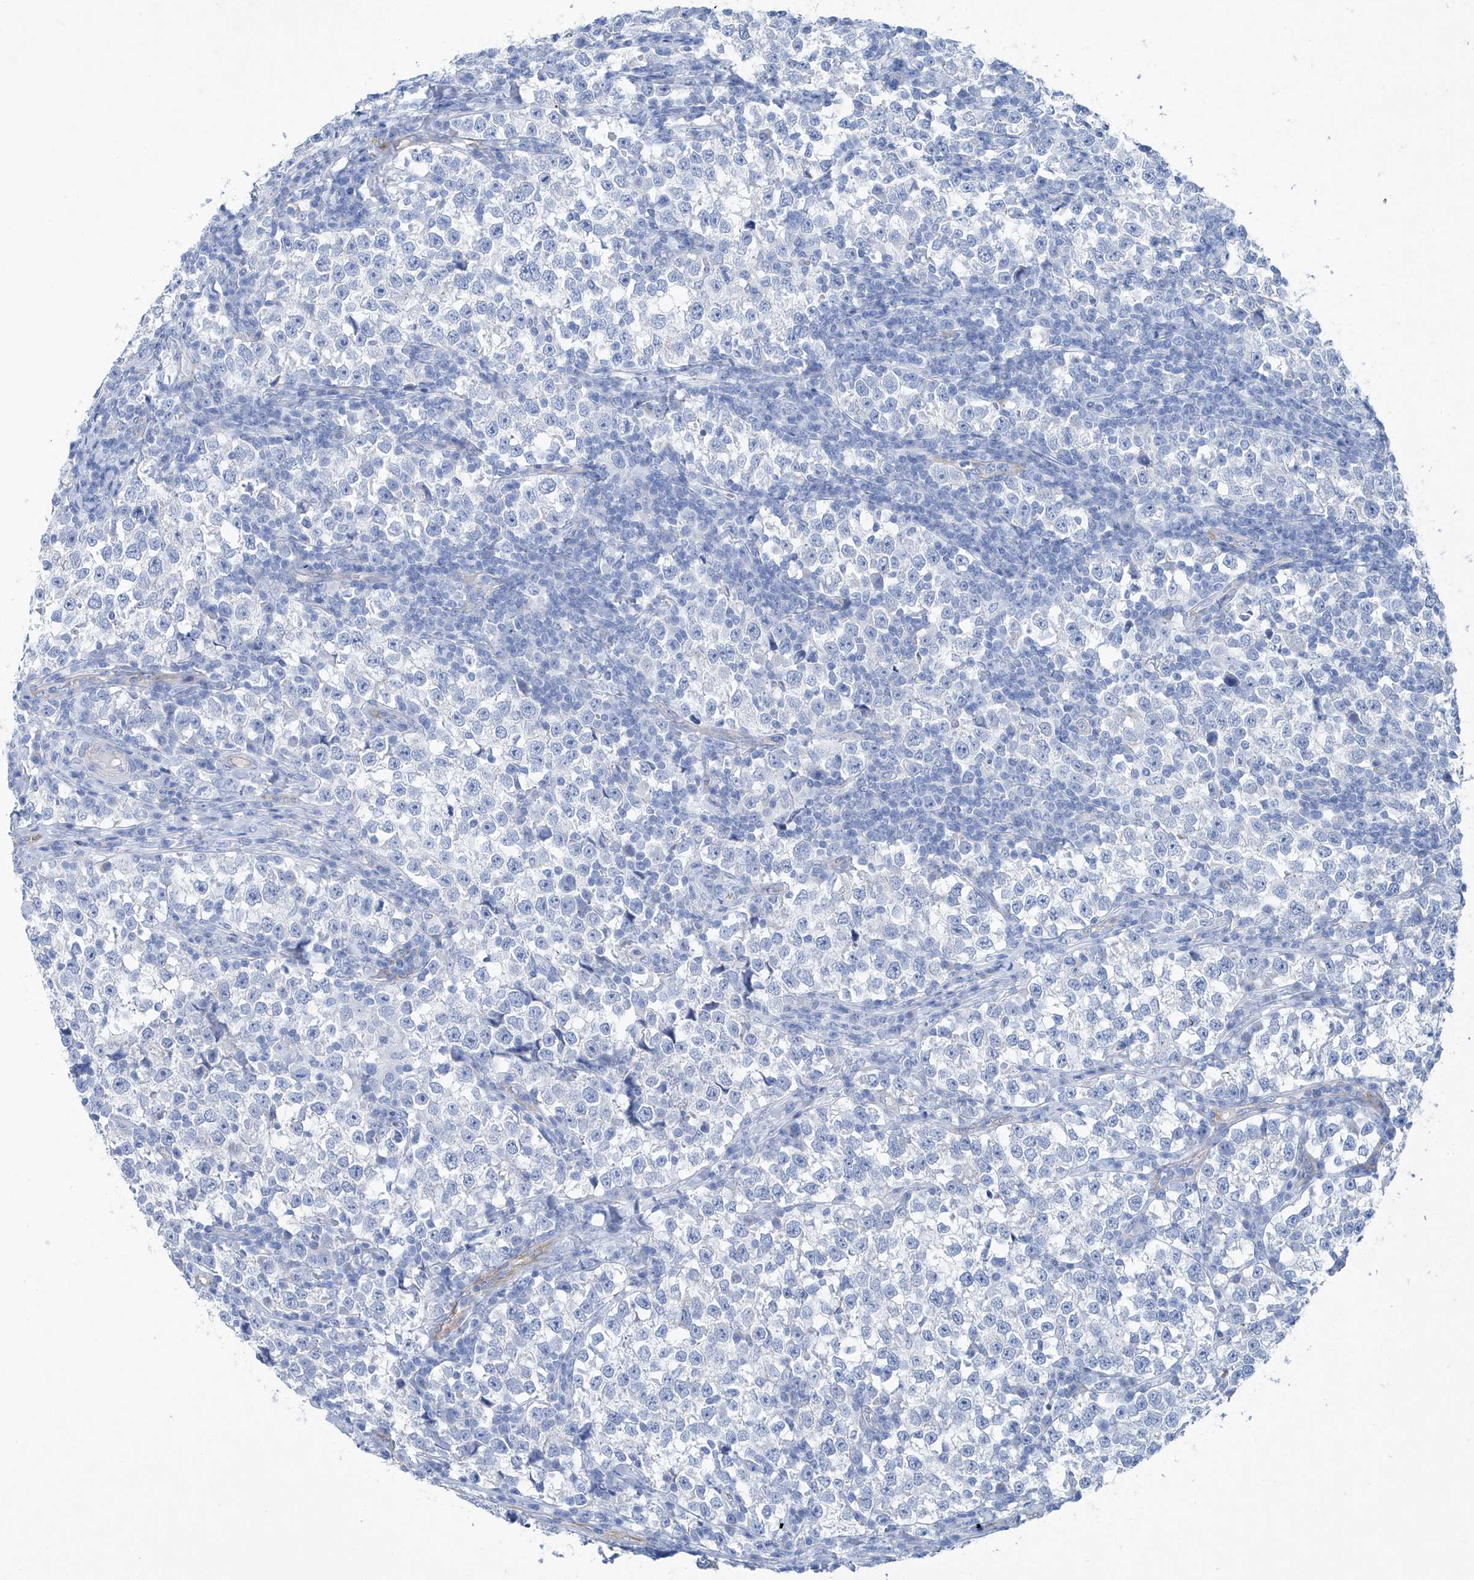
{"staining": {"intensity": "negative", "quantity": "none", "location": "none"}, "tissue": "testis cancer", "cell_type": "Tumor cells", "image_type": "cancer", "snomed": [{"axis": "morphology", "description": "Normal tissue, NOS"}, {"axis": "morphology", "description": "Seminoma, NOS"}, {"axis": "topography", "description": "Testis"}], "caption": "There is no significant expression in tumor cells of seminoma (testis).", "gene": "MAGI1", "patient": {"sex": "male", "age": 43}}